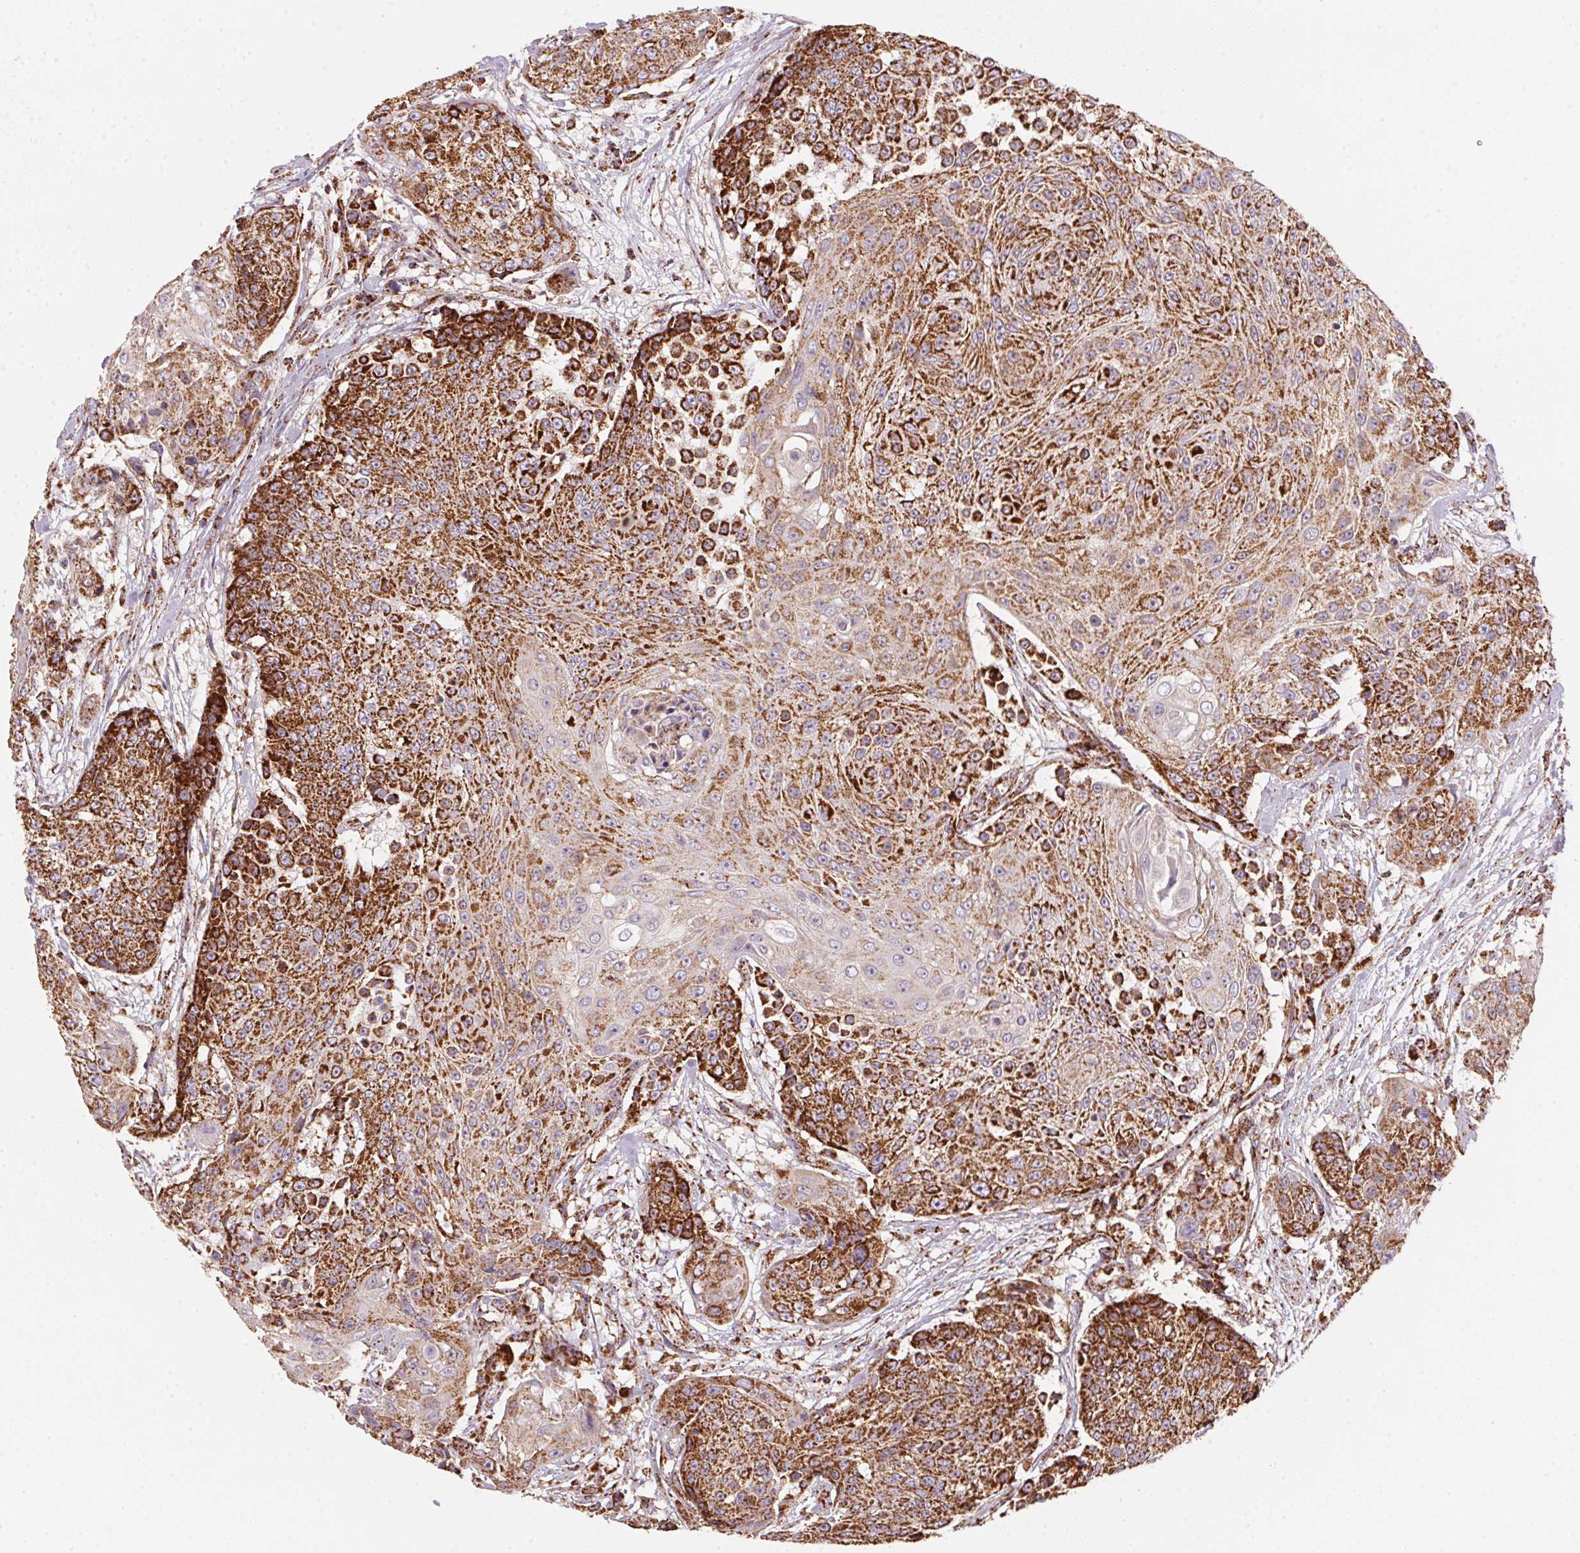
{"staining": {"intensity": "strong", "quantity": ">75%", "location": "cytoplasmic/membranous"}, "tissue": "urothelial cancer", "cell_type": "Tumor cells", "image_type": "cancer", "snomed": [{"axis": "morphology", "description": "Urothelial carcinoma, High grade"}, {"axis": "topography", "description": "Urinary bladder"}], "caption": "Brown immunohistochemical staining in human urothelial cancer reveals strong cytoplasmic/membranous staining in about >75% of tumor cells. The protein of interest is shown in brown color, while the nuclei are stained blue.", "gene": "NDUFS2", "patient": {"sex": "female", "age": 63}}